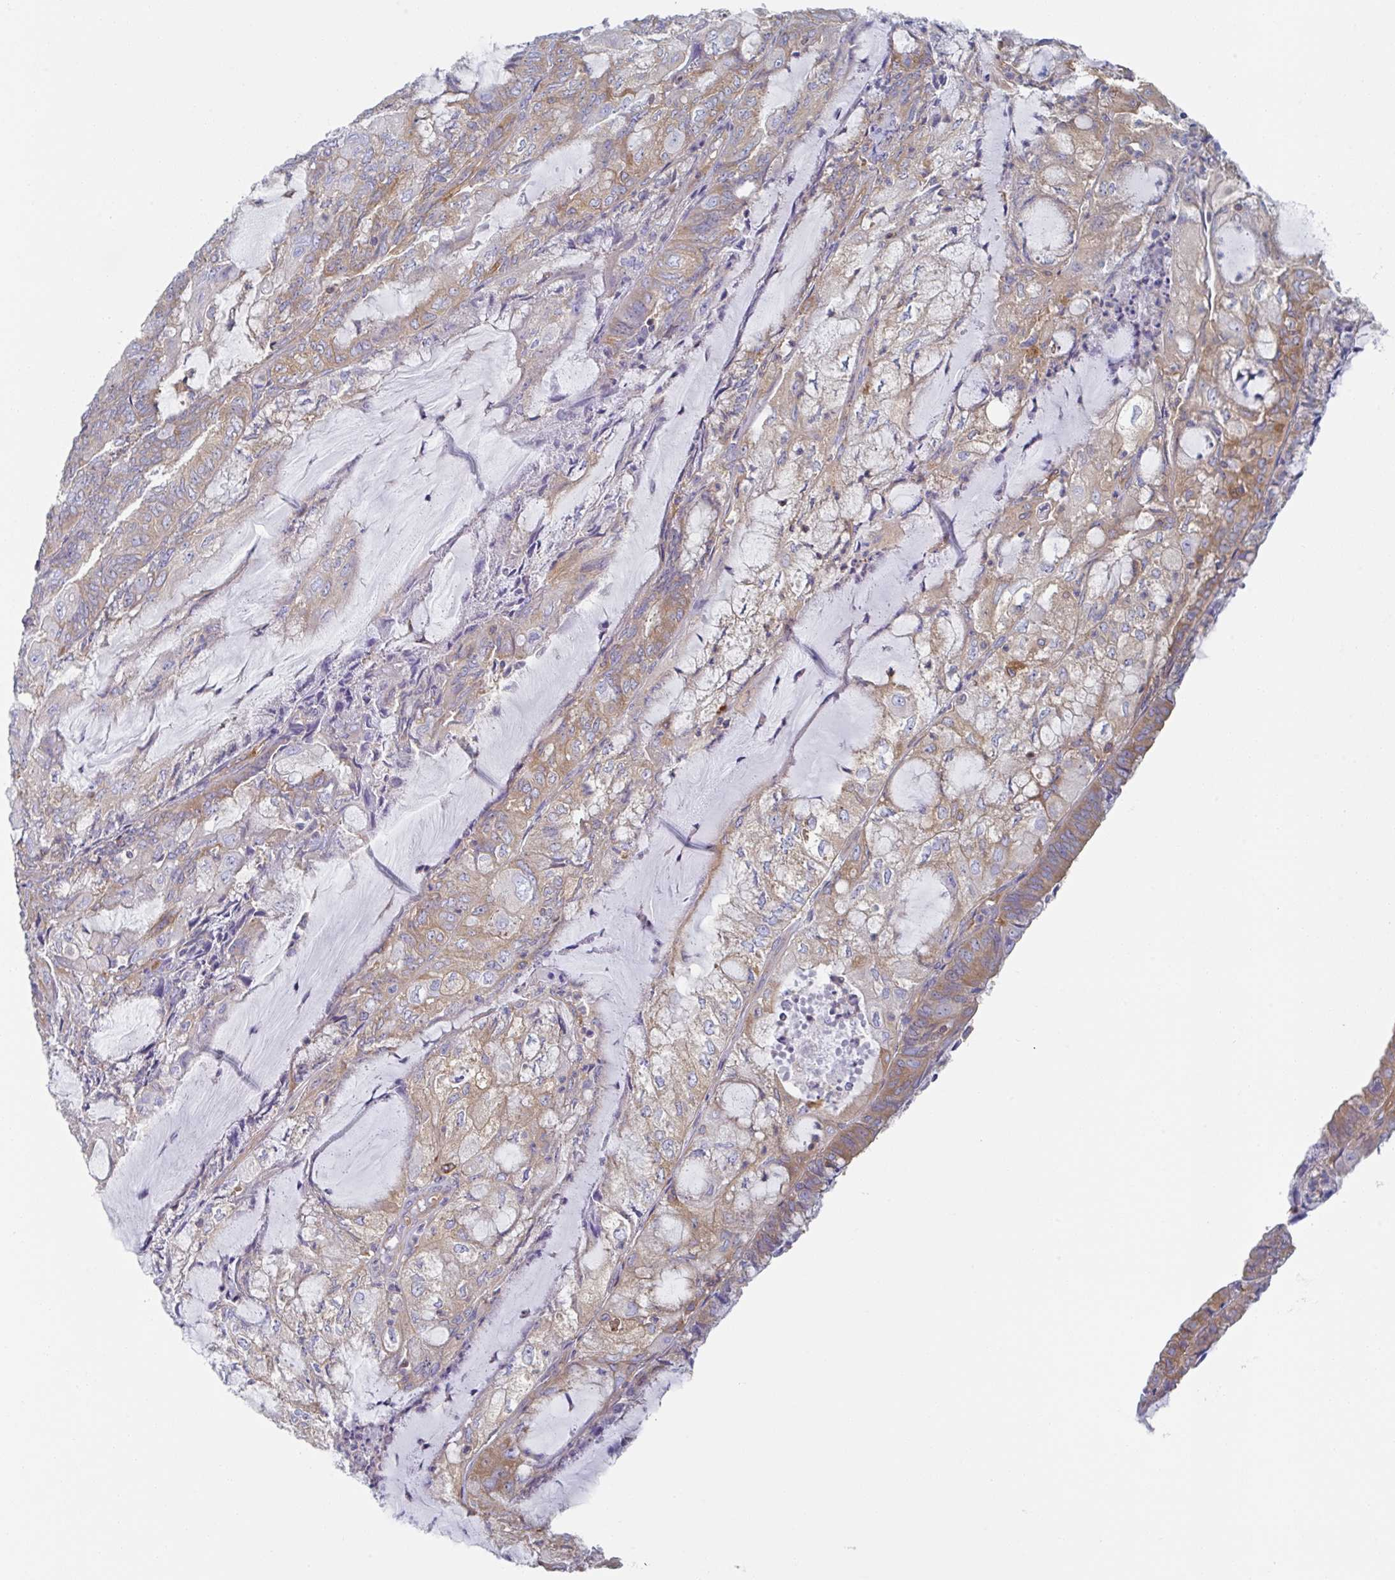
{"staining": {"intensity": "weak", "quantity": "25%-75%", "location": "cytoplasmic/membranous"}, "tissue": "endometrial cancer", "cell_type": "Tumor cells", "image_type": "cancer", "snomed": [{"axis": "morphology", "description": "Adenocarcinoma, NOS"}, {"axis": "topography", "description": "Endometrium"}], "caption": "Immunohistochemical staining of human endometrial cancer (adenocarcinoma) reveals low levels of weak cytoplasmic/membranous protein expression in approximately 25%-75% of tumor cells. (Brightfield microscopy of DAB IHC at high magnification).", "gene": "AMPD2", "patient": {"sex": "female", "age": 81}}